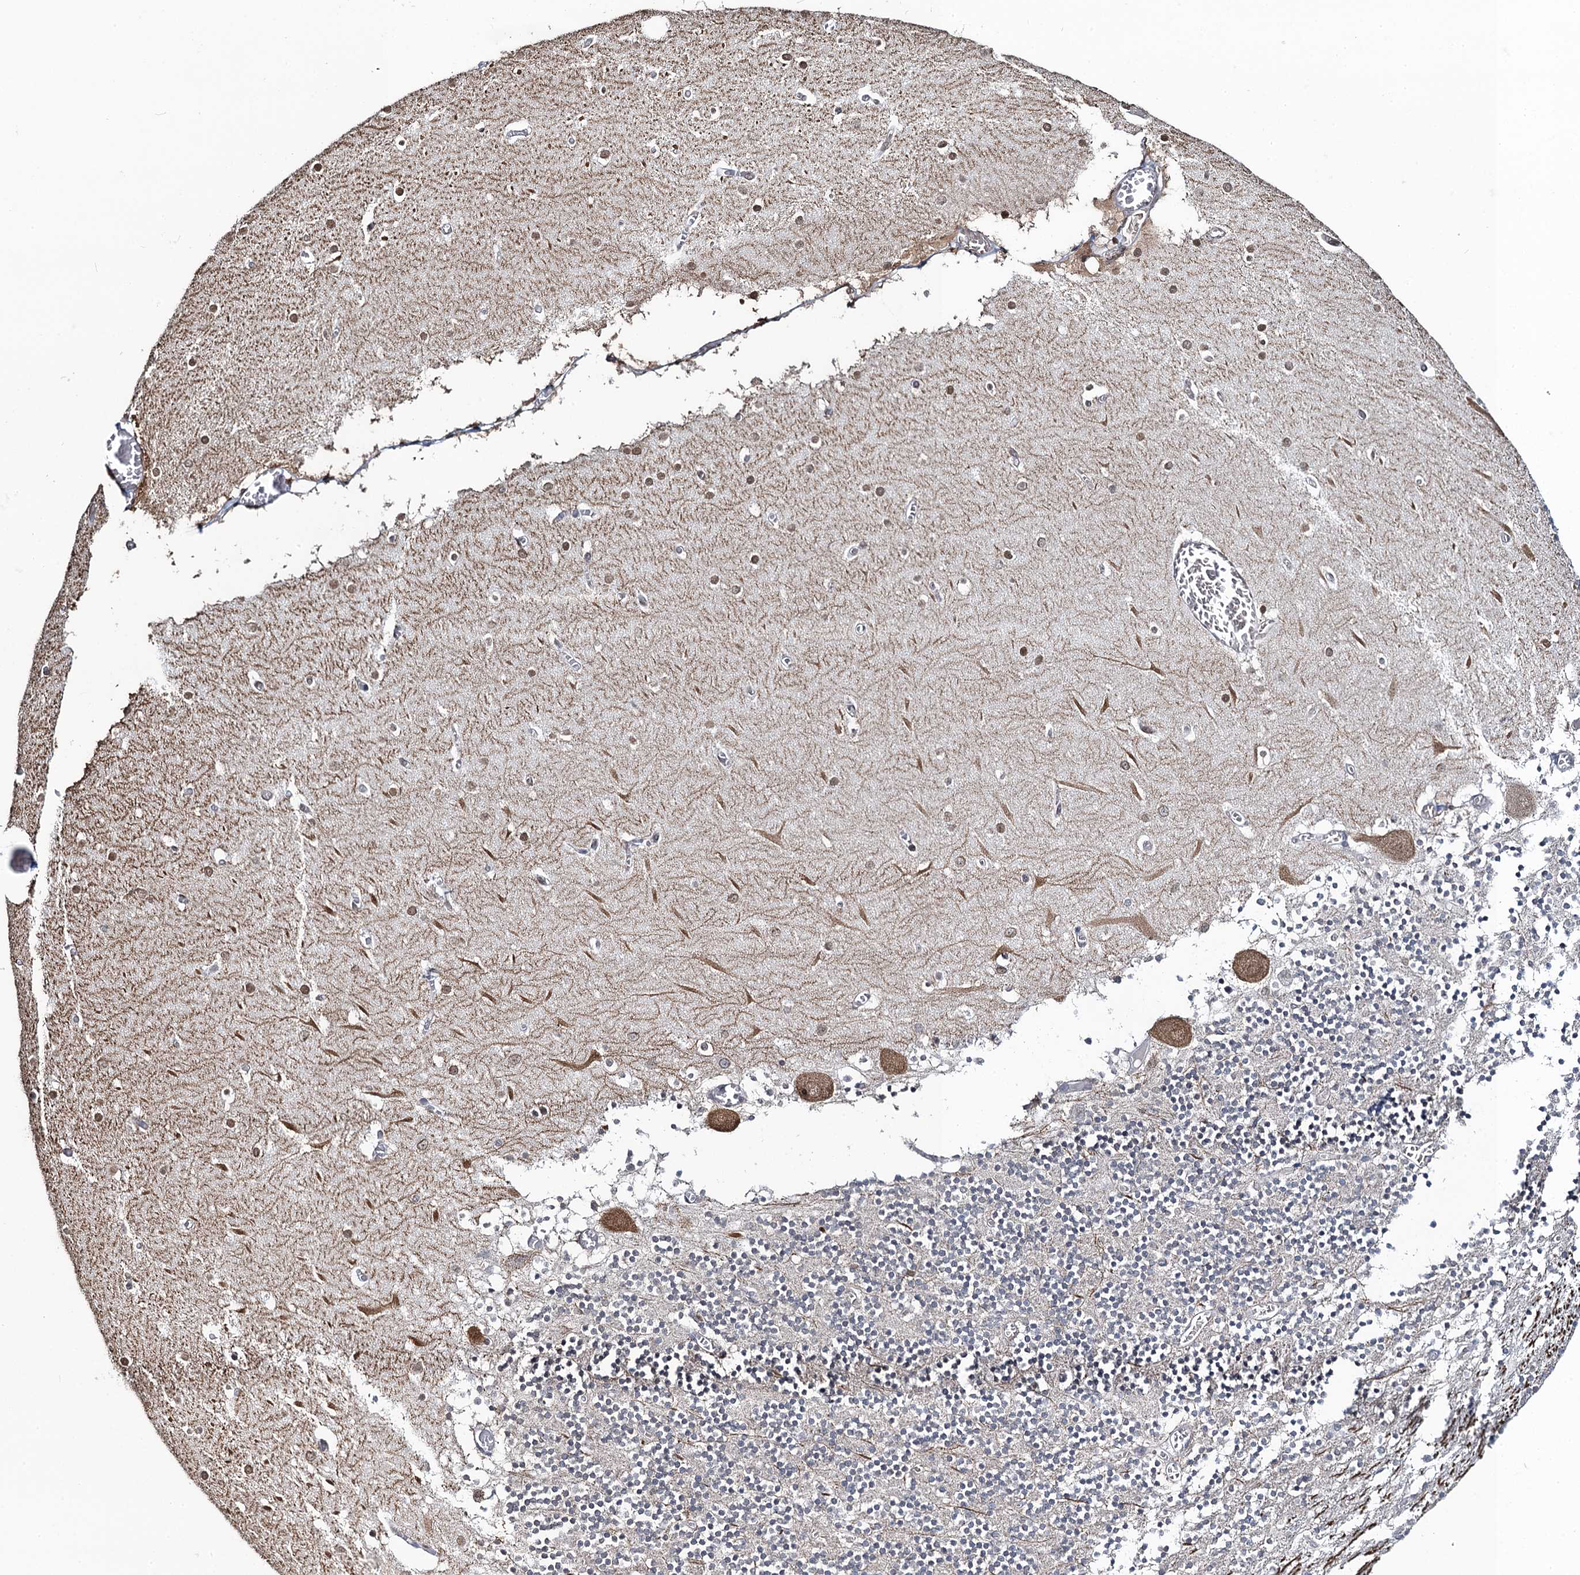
{"staining": {"intensity": "negative", "quantity": "none", "location": "none"}, "tissue": "cerebellum", "cell_type": "Cells in granular layer", "image_type": "normal", "snomed": [{"axis": "morphology", "description": "Normal tissue, NOS"}, {"axis": "topography", "description": "Cerebellum"}], "caption": "The histopathology image exhibits no staining of cells in granular layer in normal cerebellum.", "gene": "TOX3", "patient": {"sex": "female", "age": 28}}